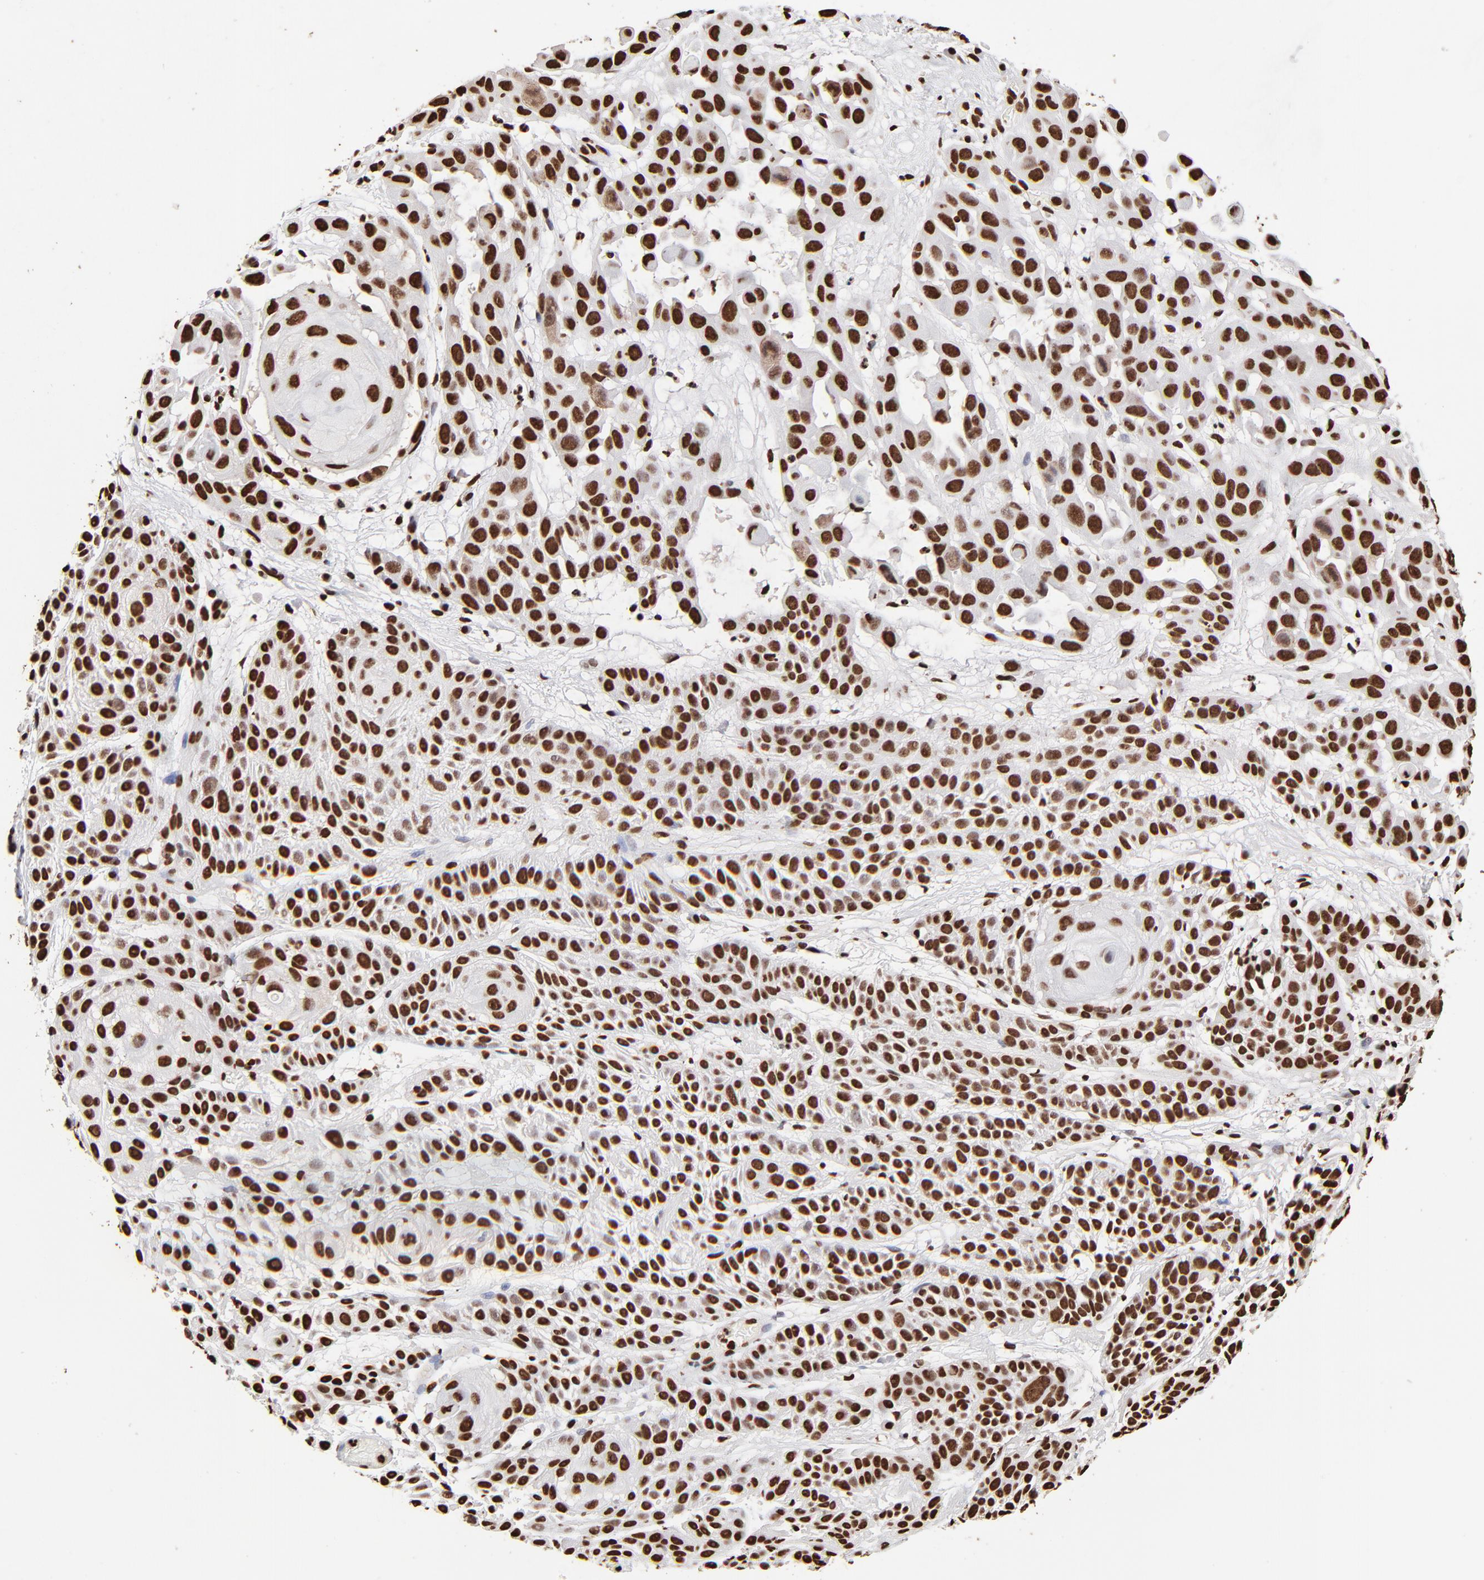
{"staining": {"intensity": "strong", "quantity": ">75%", "location": "nuclear"}, "tissue": "skin cancer", "cell_type": "Tumor cells", "image_type": "cancer", "snomed": [{"axis": "morphology", "description": "Squamous cell carcinoma, NOS"}, {"axis": "topography", "description": "Skin"}], "caption": "IHC (DAB) staining of human squamous cell carcinoma (skin) reveals strong nuclear protein expression in approximately >75% of tumor cells.", "gene": "ZNF544", "patient": {"sex": "male", "age": 81}}